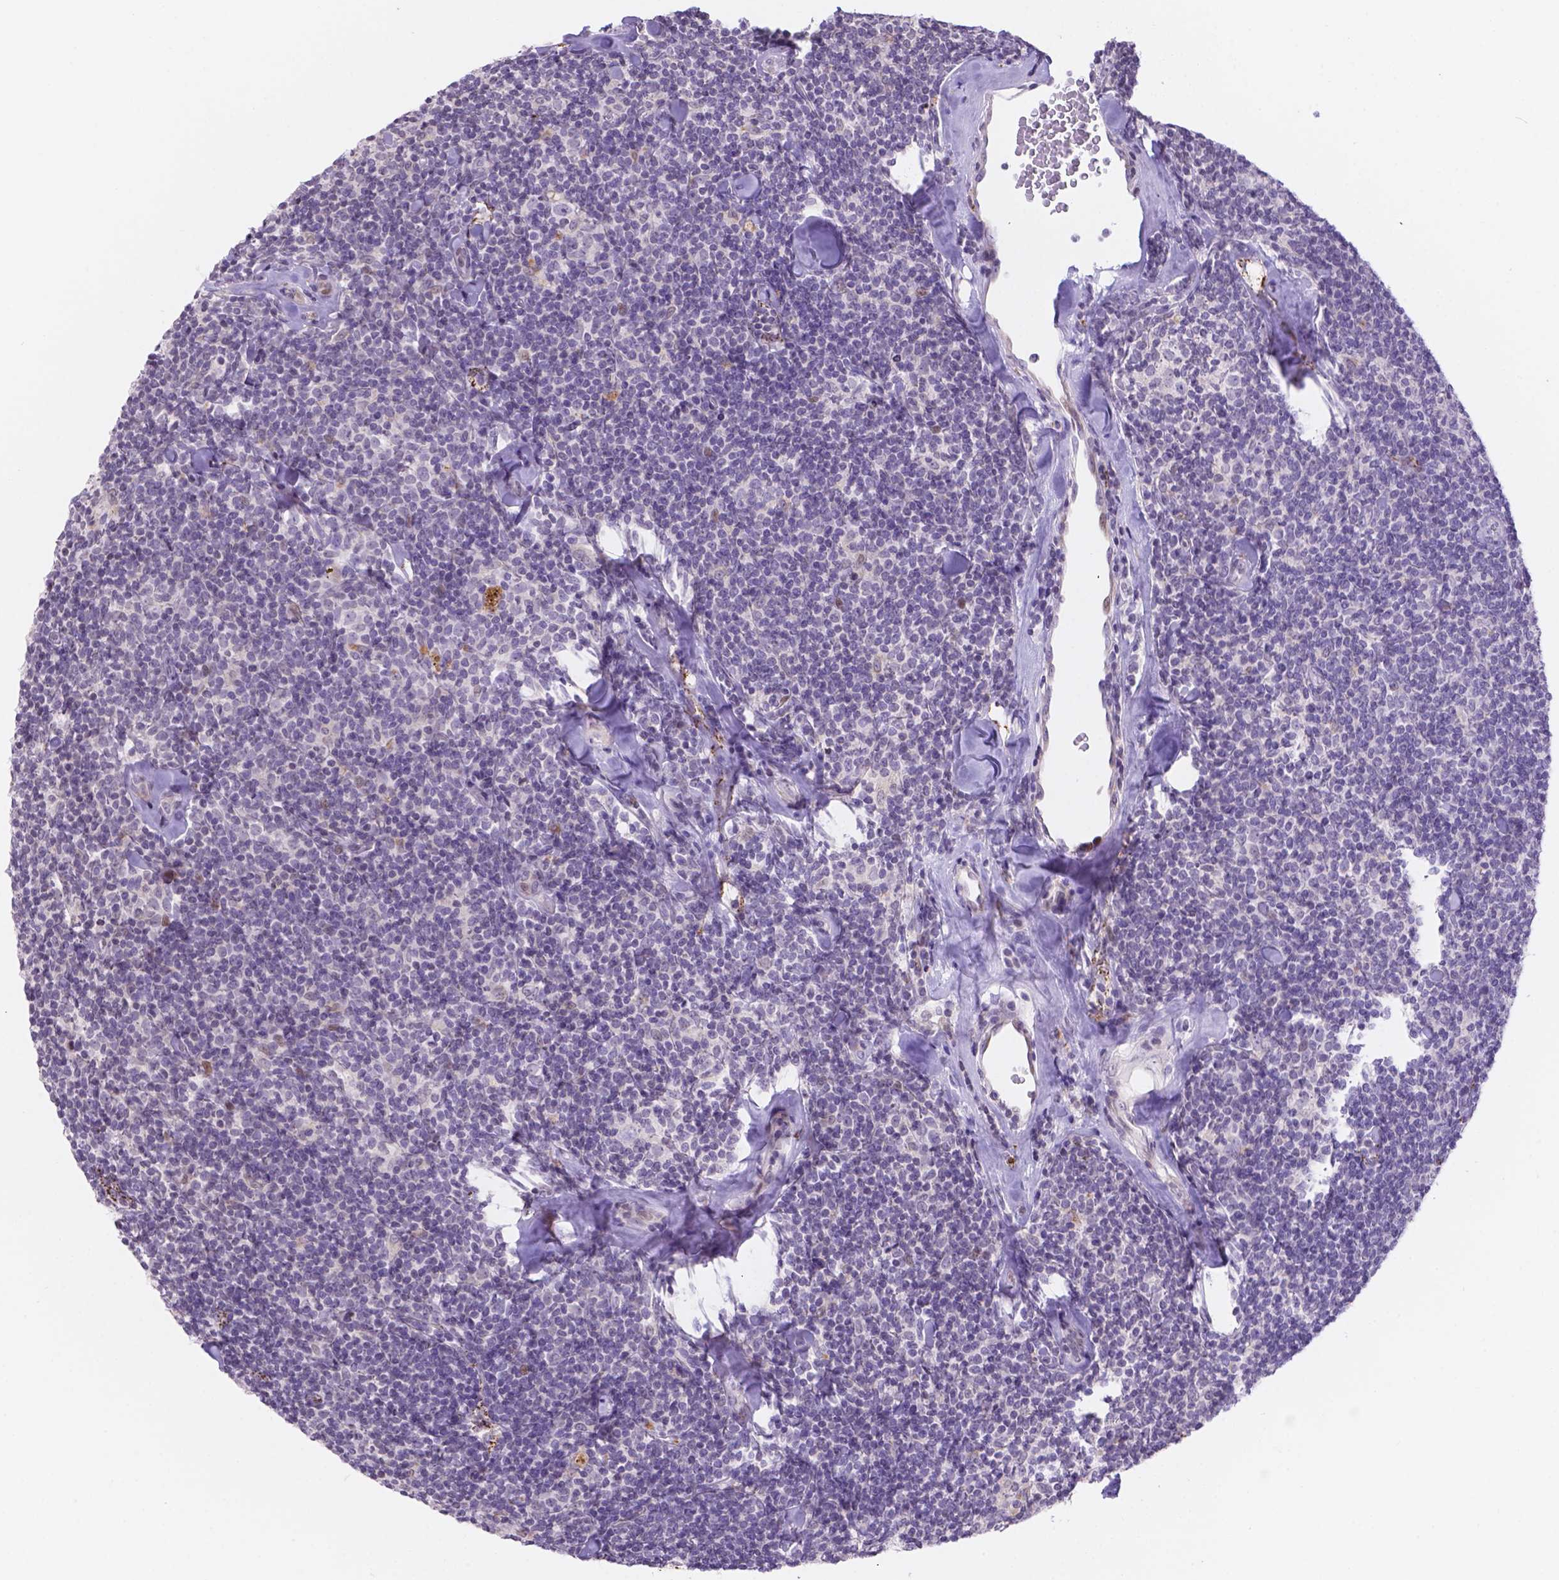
{"staining": {"intensity": "negative", "quantity": "none", "location": "none"}, "tissue": "lymphoma", "cell_type": "Tumor cells", "image_type": "cancer", "snomed": [{"axis": "morphology", "description": "Malignant lymphoma, non-Hodgkin's type, Low grade"}, {"axis": "topography", "description": "Lymph node"}], "caption": "Immunohistochemical staining of low-grade malignant lymphoma, non-Hodgkin's type exhibits no significant positivity in tumor cells.", "gene": "DMWD", "patient": {"sex": "female", "age": 56}}